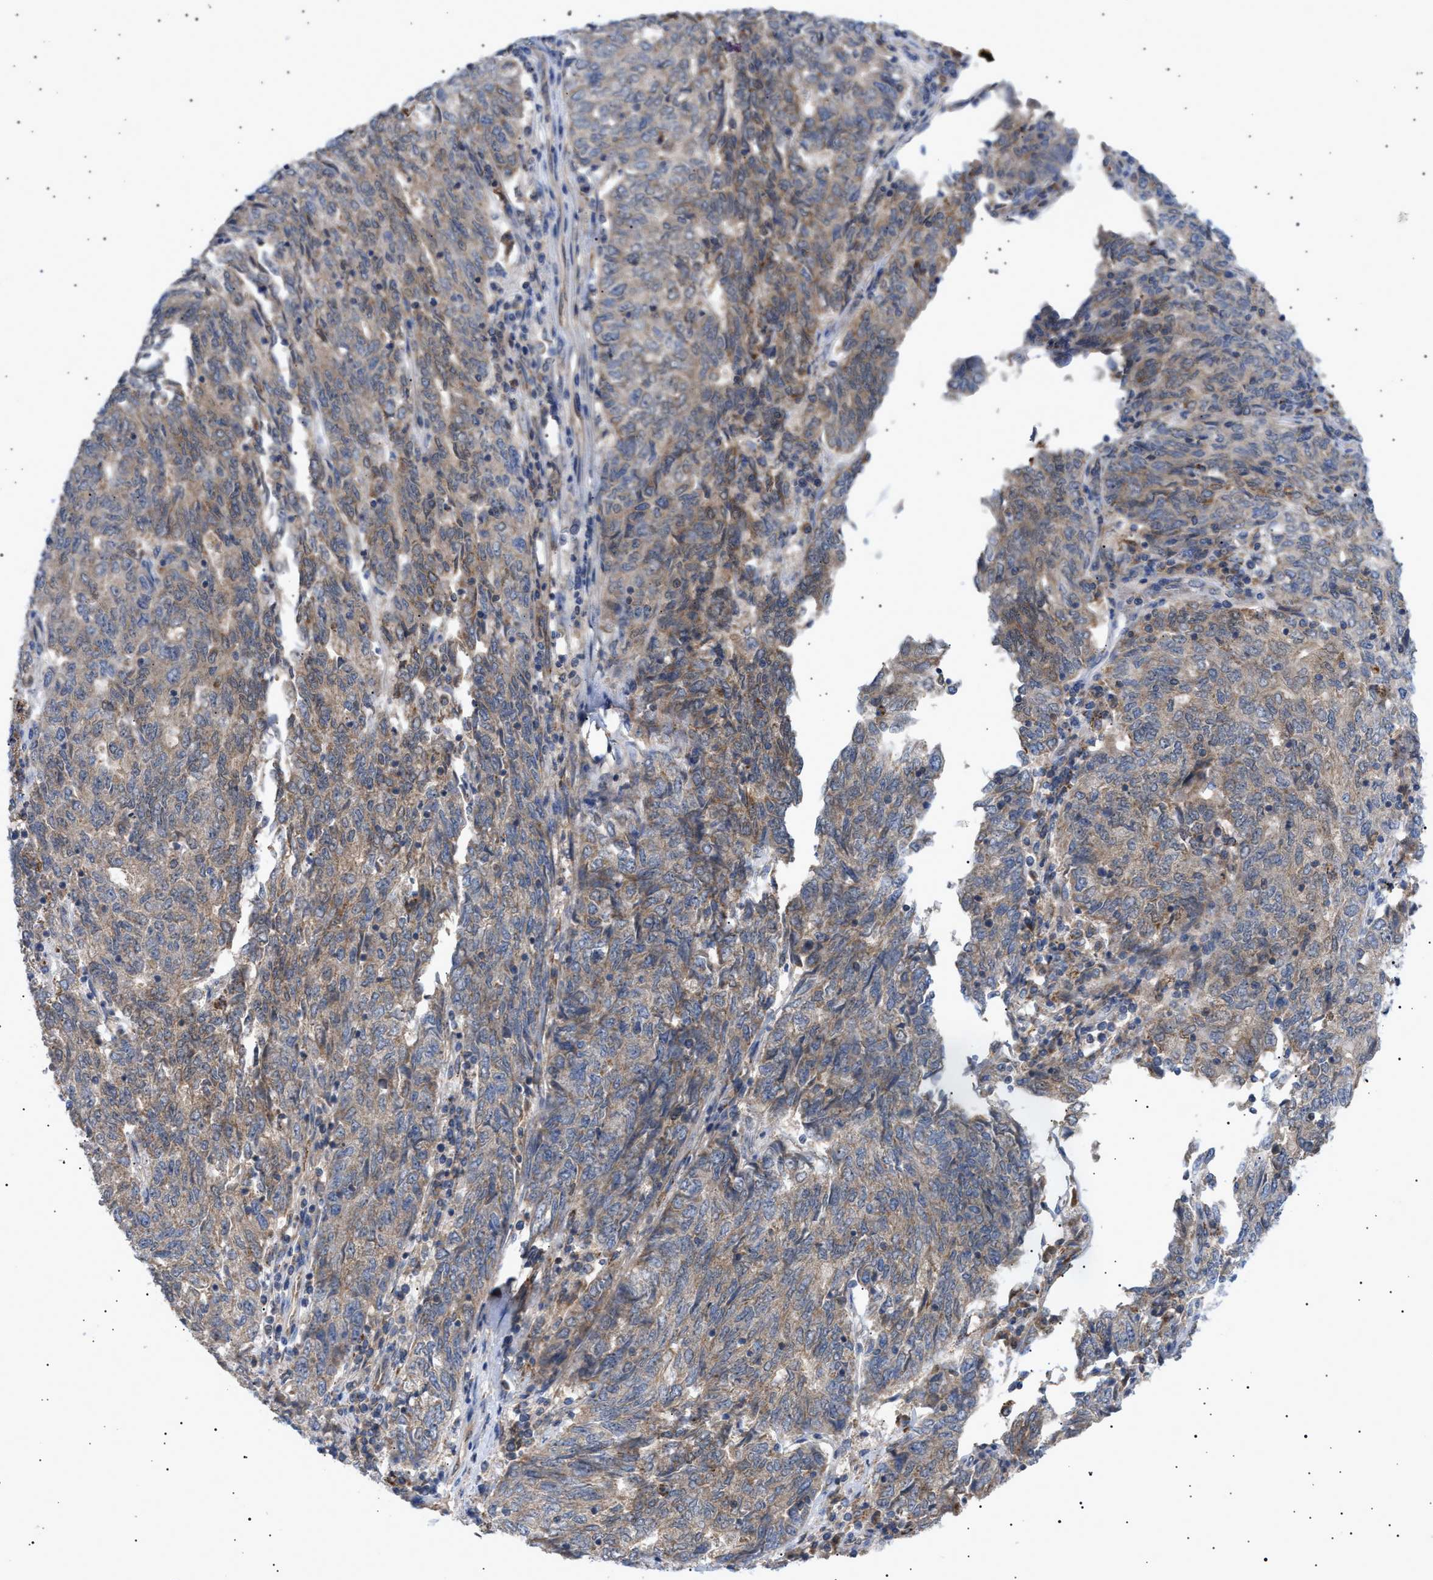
{"staining": {"intensity": "weak", "quantity": "25%-75%", "location": "cytoplasmic/membranous"}, "tissue": "endometrial cancer", "cell_type": "Tumor cells", "image_type": "cancer", "snomed": [{"axis": "morphology", "description": "Adenocarcinoma, NOS"}, {"axis": "topography", "description": "Endometrium"}], "caption": "Tumor cells display low levels of weak cytoplasmic/membranous positivity in approximately 25%-75% of cells in endometrial cancer.", "gene": "SIRT5", "patient": {"sex": "female", "age": 80}}